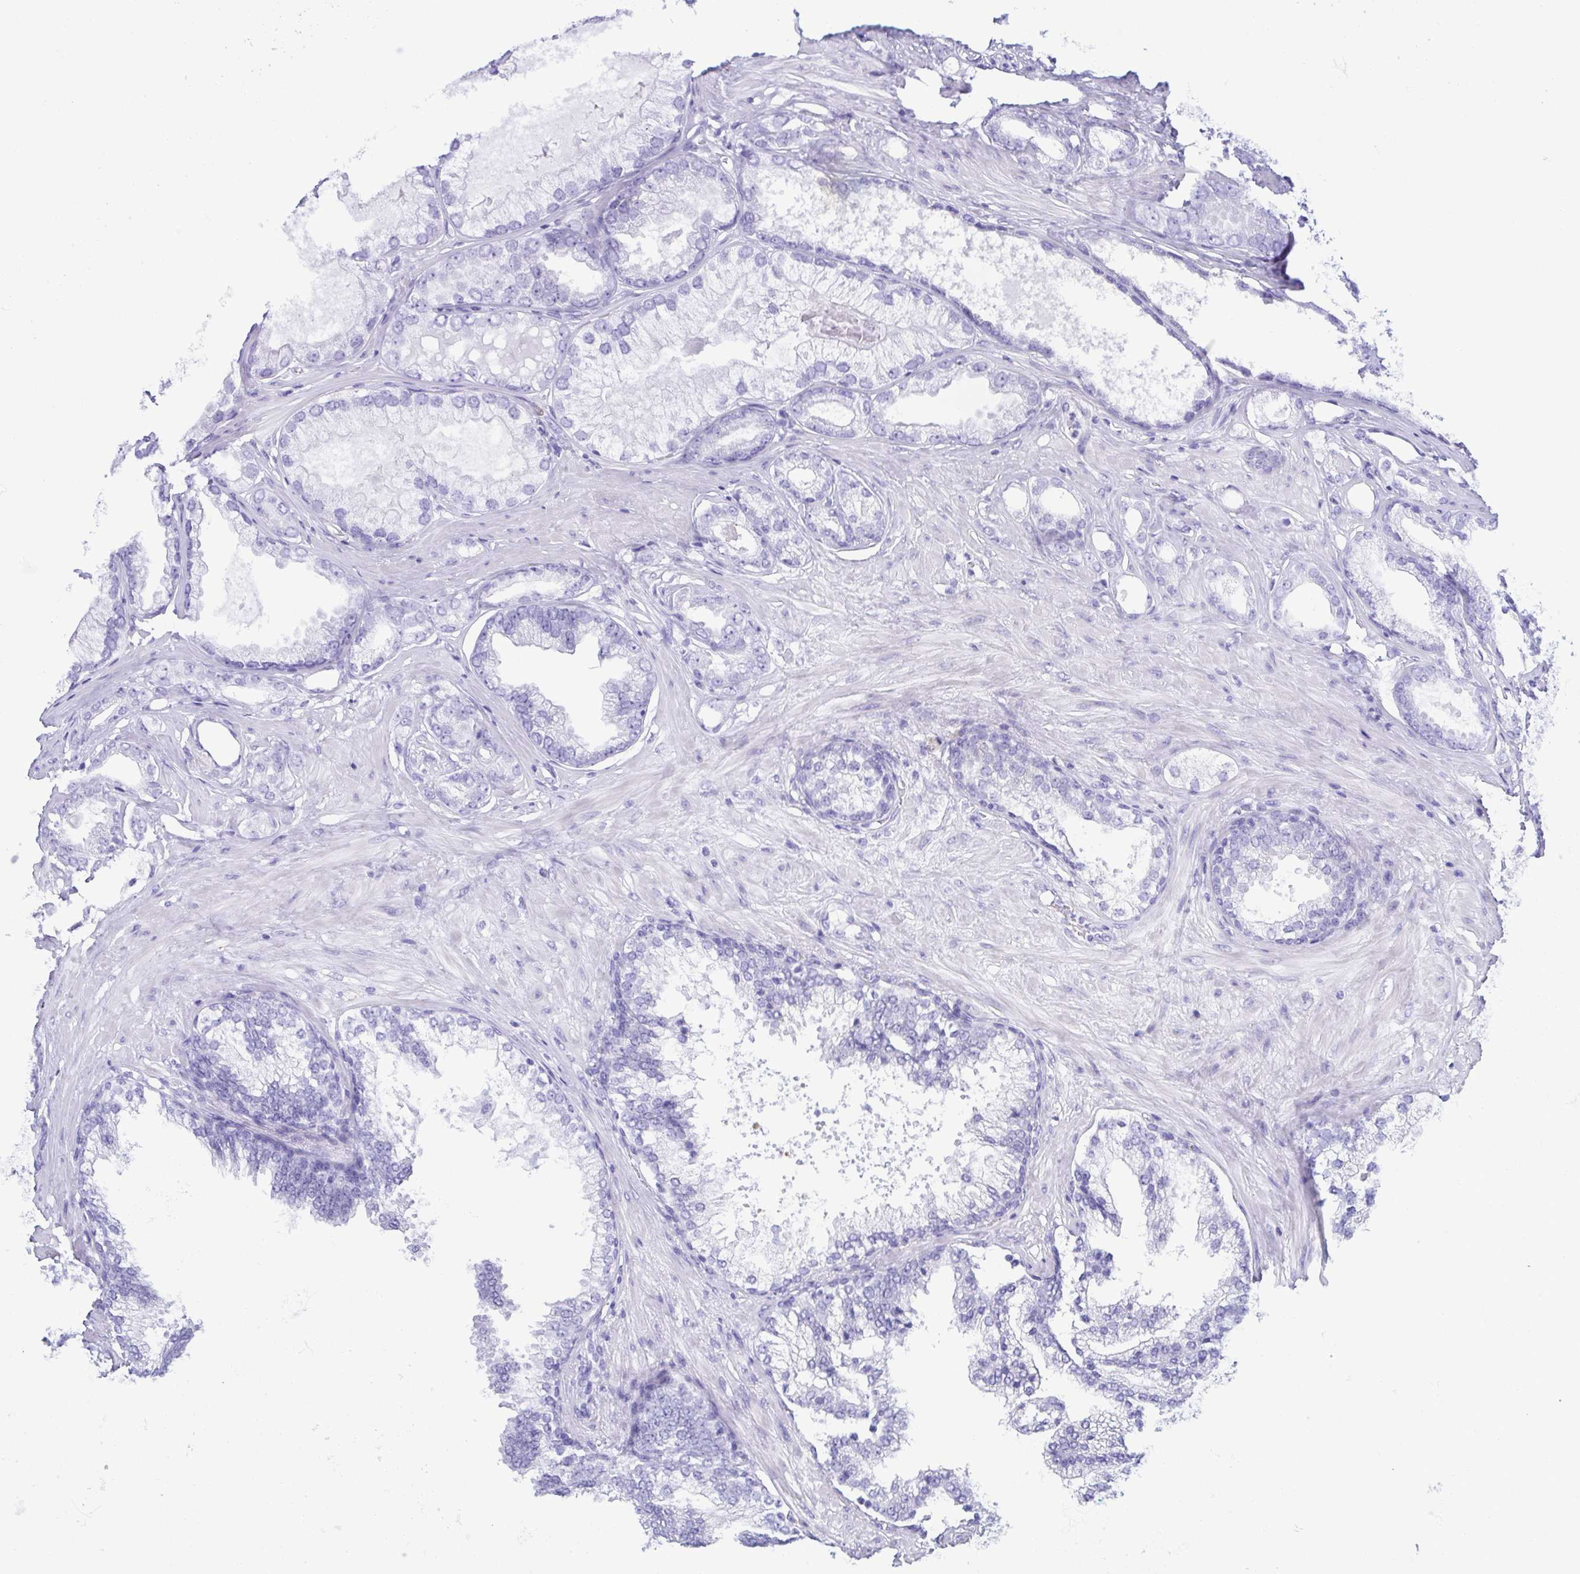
{"staining": {"intensity": "negative", "quantity": "none", "location": "none"}, "tissue": "prostate cancer", "cell_type": "Tumor cells", "image_type": "cancer", "snomed": [{"axis": "morphology", "description": "Adenocarcinoma, Low grade"}, {"axis": "topography", "description": "Prostate"}], "caption": "There is no significant positivity in tumor cells of adenocarcinoma (low-grade) (prostate).", "gene": "TSPY2", "patient": {"sex": "male", "age": 65}}